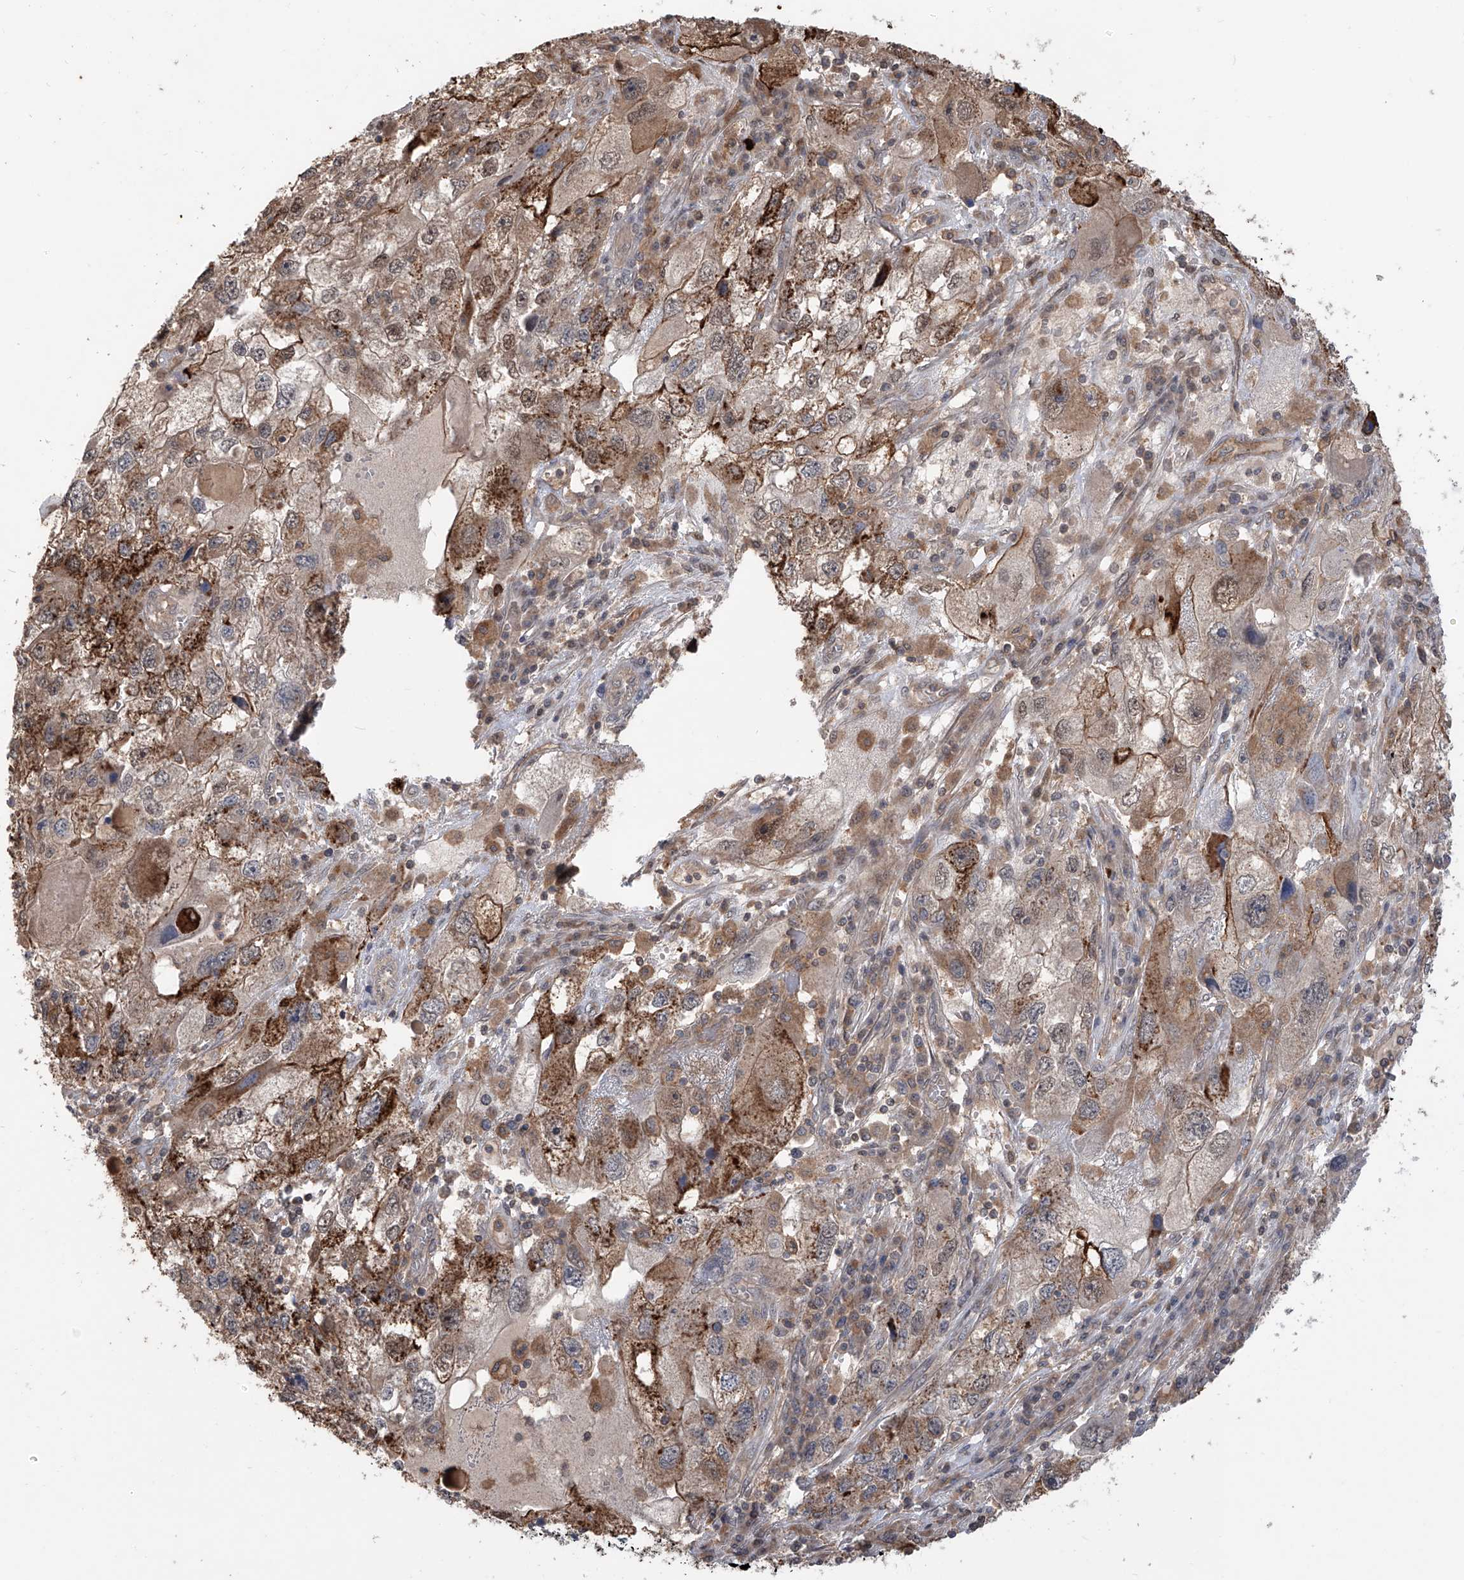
{"staining": {"intensity": "moderate", "quantity": "25%-75%", "location": "cytoplasmic/membranous,nuclear"}, "tissue": "endometrial cancer", "cell_type": "Tumor cells", "image_type": "cancer", "snomed": [{"axis": "morphology", "description": "Adenocarcinoma, NOS"}, {"axis": "topography", "description": "Endometrium"}], "caption": "The immunohistochemical stain shows moderate cytoplasmic/membranous and nuclear positivity in tumor cells of endometrial cancer (adenocarcinoma) tissue. Using DAB (3,3'-diaminobenzidine) (brown) and hematoxylin (blue) stains, captured at high magnification using brightfield microscopy.", "gene": "HOXC8", "patient": {"sex": "female", "age": 49}}